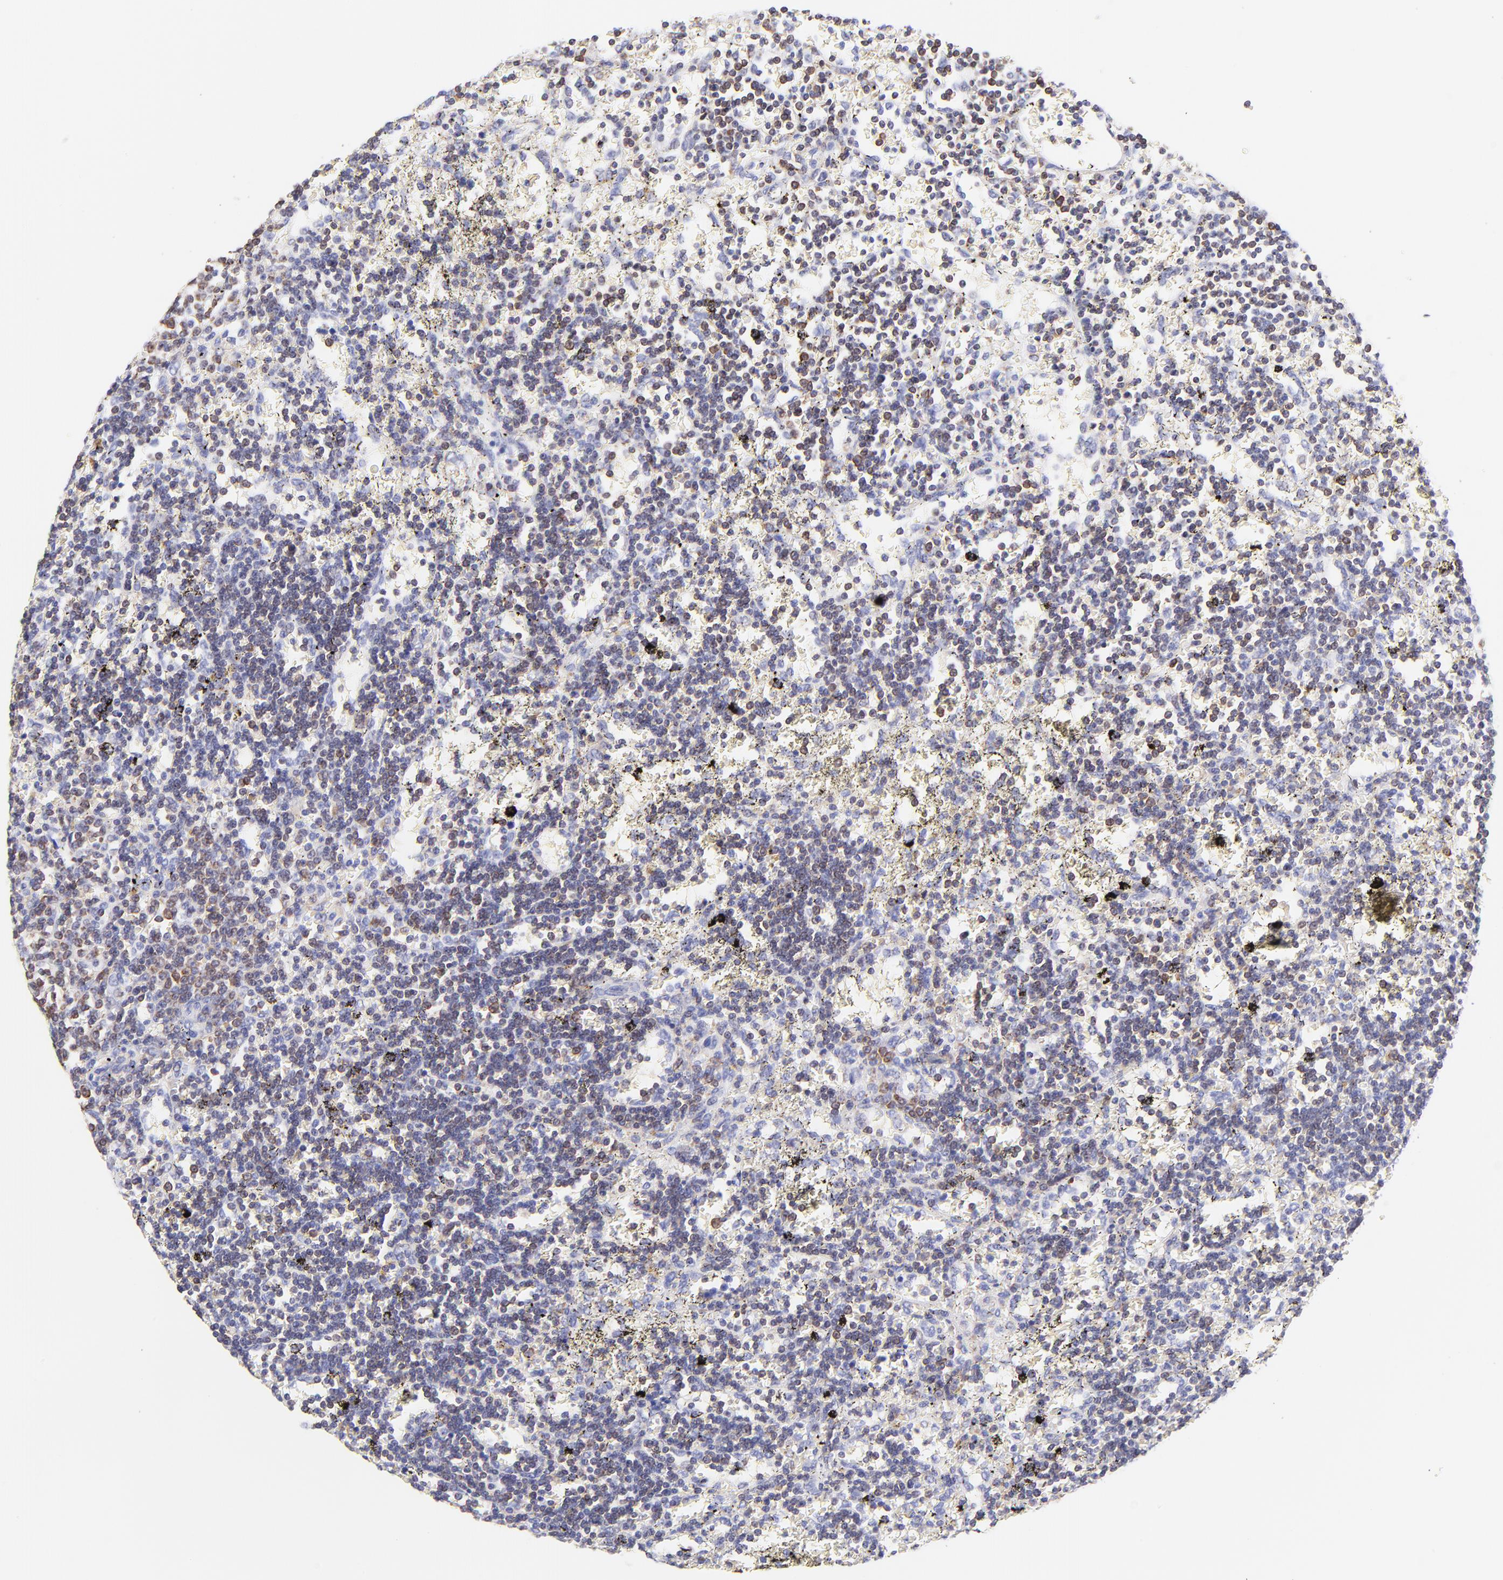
{"staining": {"intensity": "weak", "quantity": "<25%", "location": "cytoplasmic/membranous"}, "tissue": "lymphoma", "cell_type": "Tumor cells", "image_type": "cancer", "snomed": [{"axis": "morphology", "description": "Malignant lymphoma, non-Hodgkin's type, Low grade"}, {"axis": "topography", "description": "Spleen"}], "caption": "This is a micrograph of immunohistochemistry staining of malignant lymphoma, non-Hodgkin's type (low-grade), which shows no positivity in tumor cells.", "gene": "IRAG2", "patient": {"sex": "male", "age": 60}}